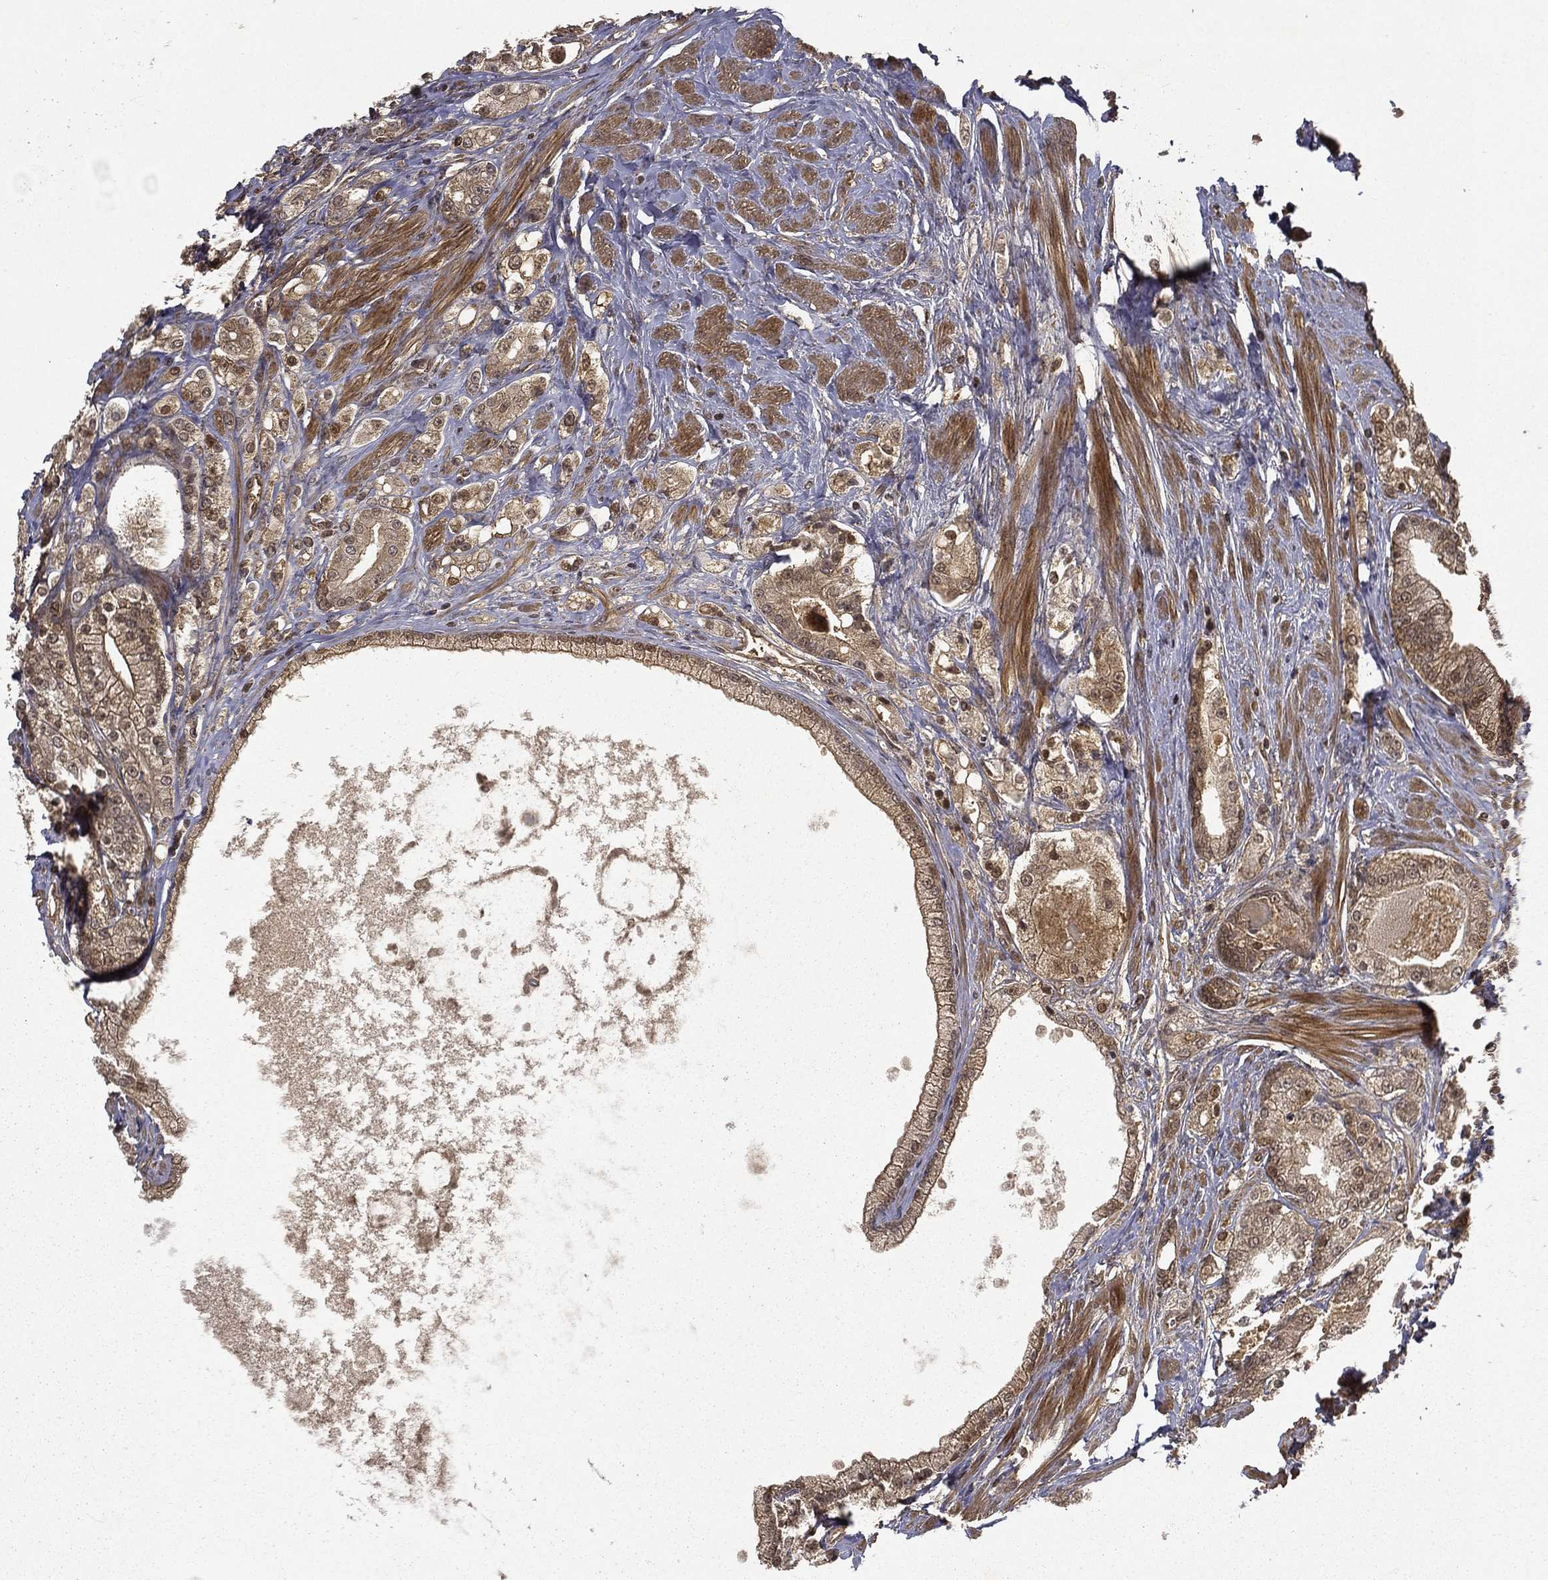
{"staining": {"intensity": "moderate", "quantity": "<25%", "location": "cytoplasmic/membranous,nuclear"}, "tissue": "prostate cancer", "cell_type": "Tumor cells", "image_type": "cancer", "snomed": [{"axis": "morphology", "description": "Adenocarcinoma, NOS"}, {"axis": "topography", "description": "Prostate and seminal vesicle, NOS"}, {"axis": "topography", "description": "Prostate"}], "caption": "Immunohistochemistry of prostate cancer displays low levels of moderate cytoplasmic/membranous and nuclear expression in approximately <25% of tumor cells.", "gene": "FGD1", "patient": {"sex": "male", "age": 67}}